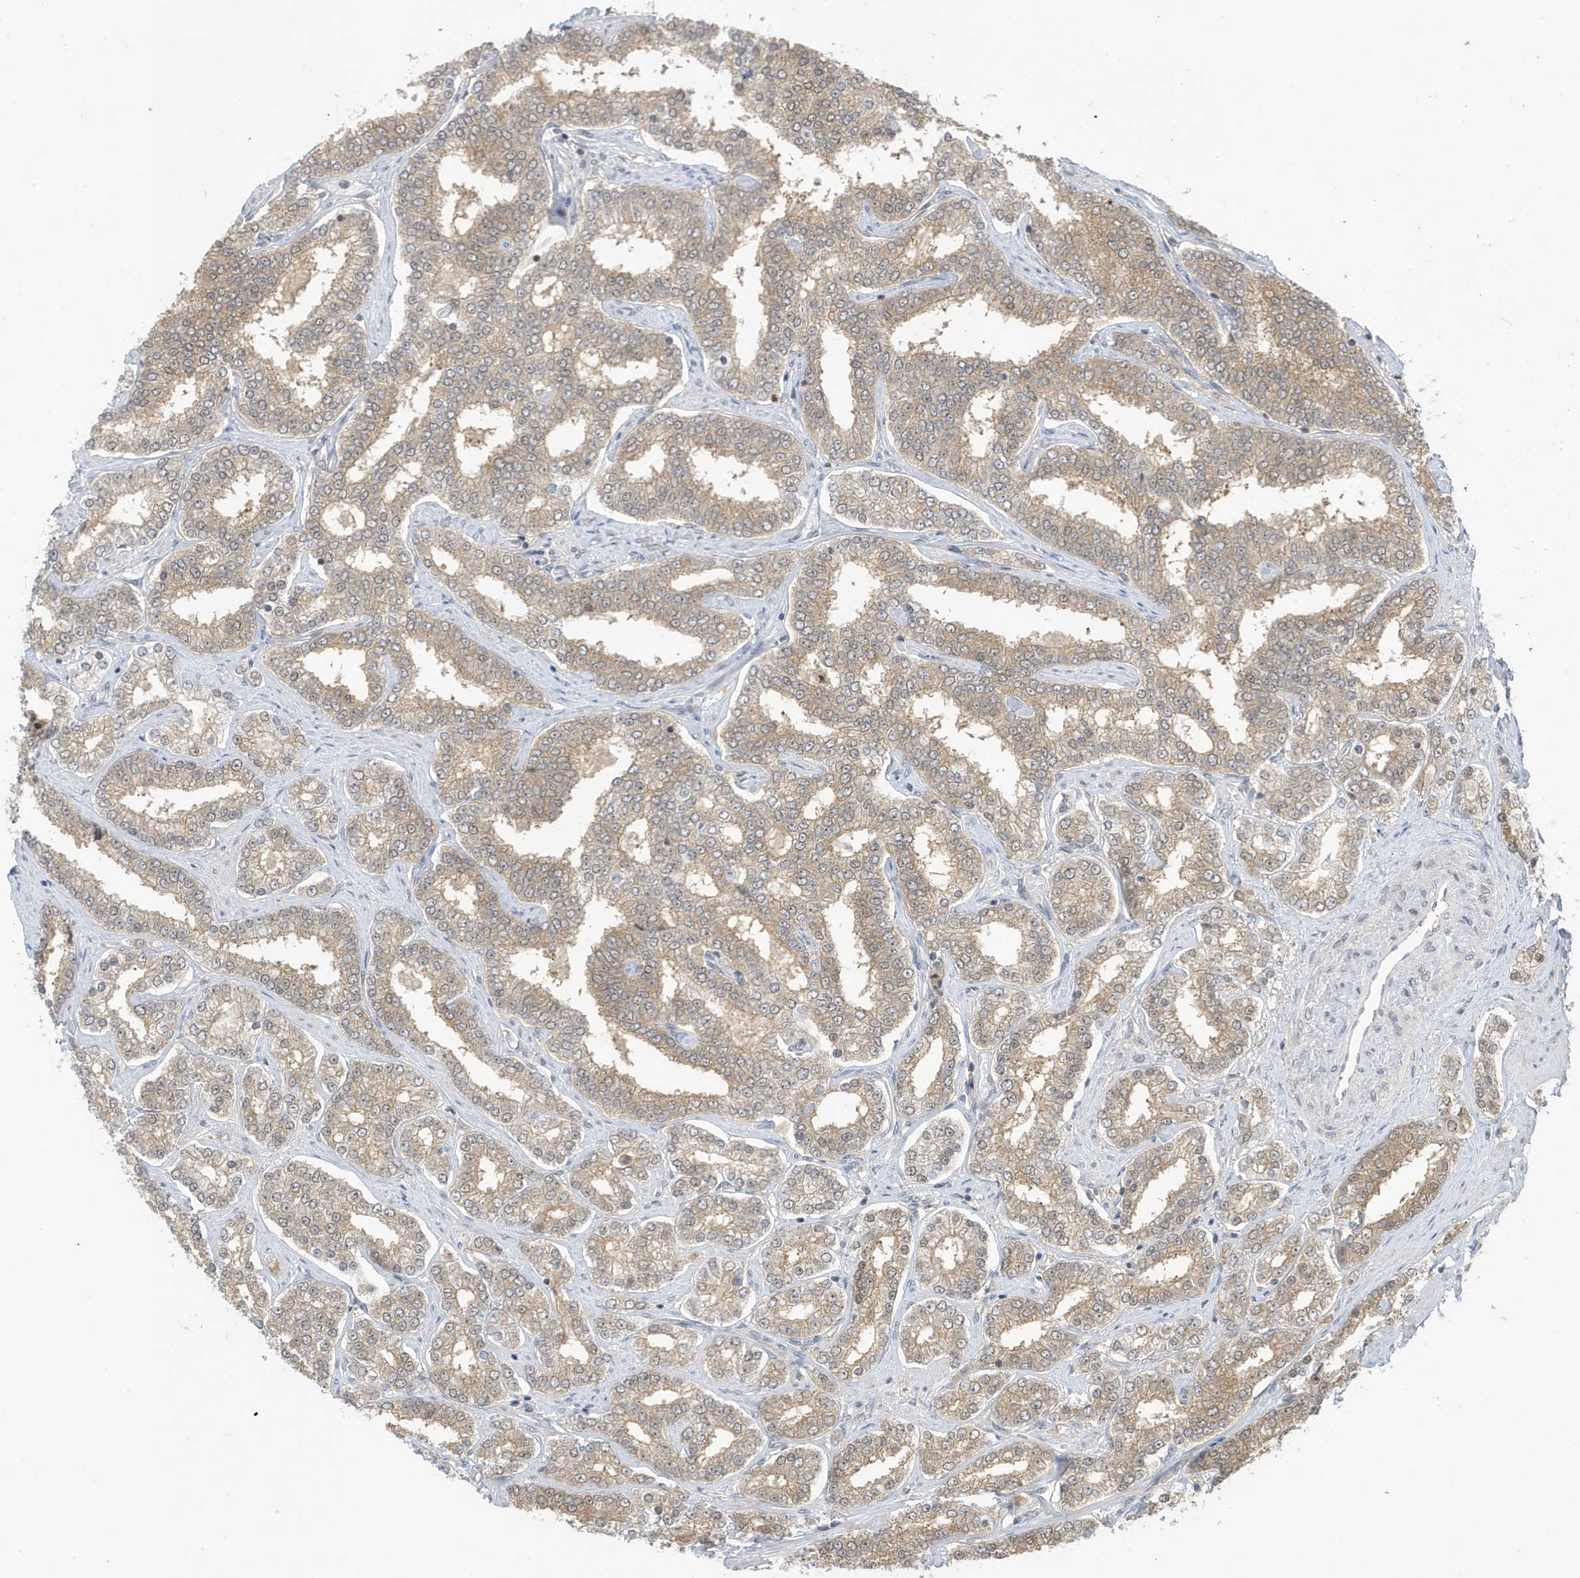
{"staining": {"intensity": "weak", "quantity": ">75%", "location": "cytoplasmic/membranous,nuclear"}, "tissue": "prostate cancer", "cell_type": "Tumor cells", "image_type": "cancer", "snomed": [{"axis": "morphology", "description": "Normal tissue, NOS"}, {"axis": "morphology", "description": "Adenocarcinoma, High grade"}, {"axis": "topography", "description": "Prostate"}], "caption": "Prostate cancer (adenocarcinoma (high-grade)) stained for a protein (brown) displays weak cytoplasmic/membranous and nuclear positive positivity in about >75% of tumor cells.", "gene": "TAB3", "patient": {"sex": "male", "age": 83}}